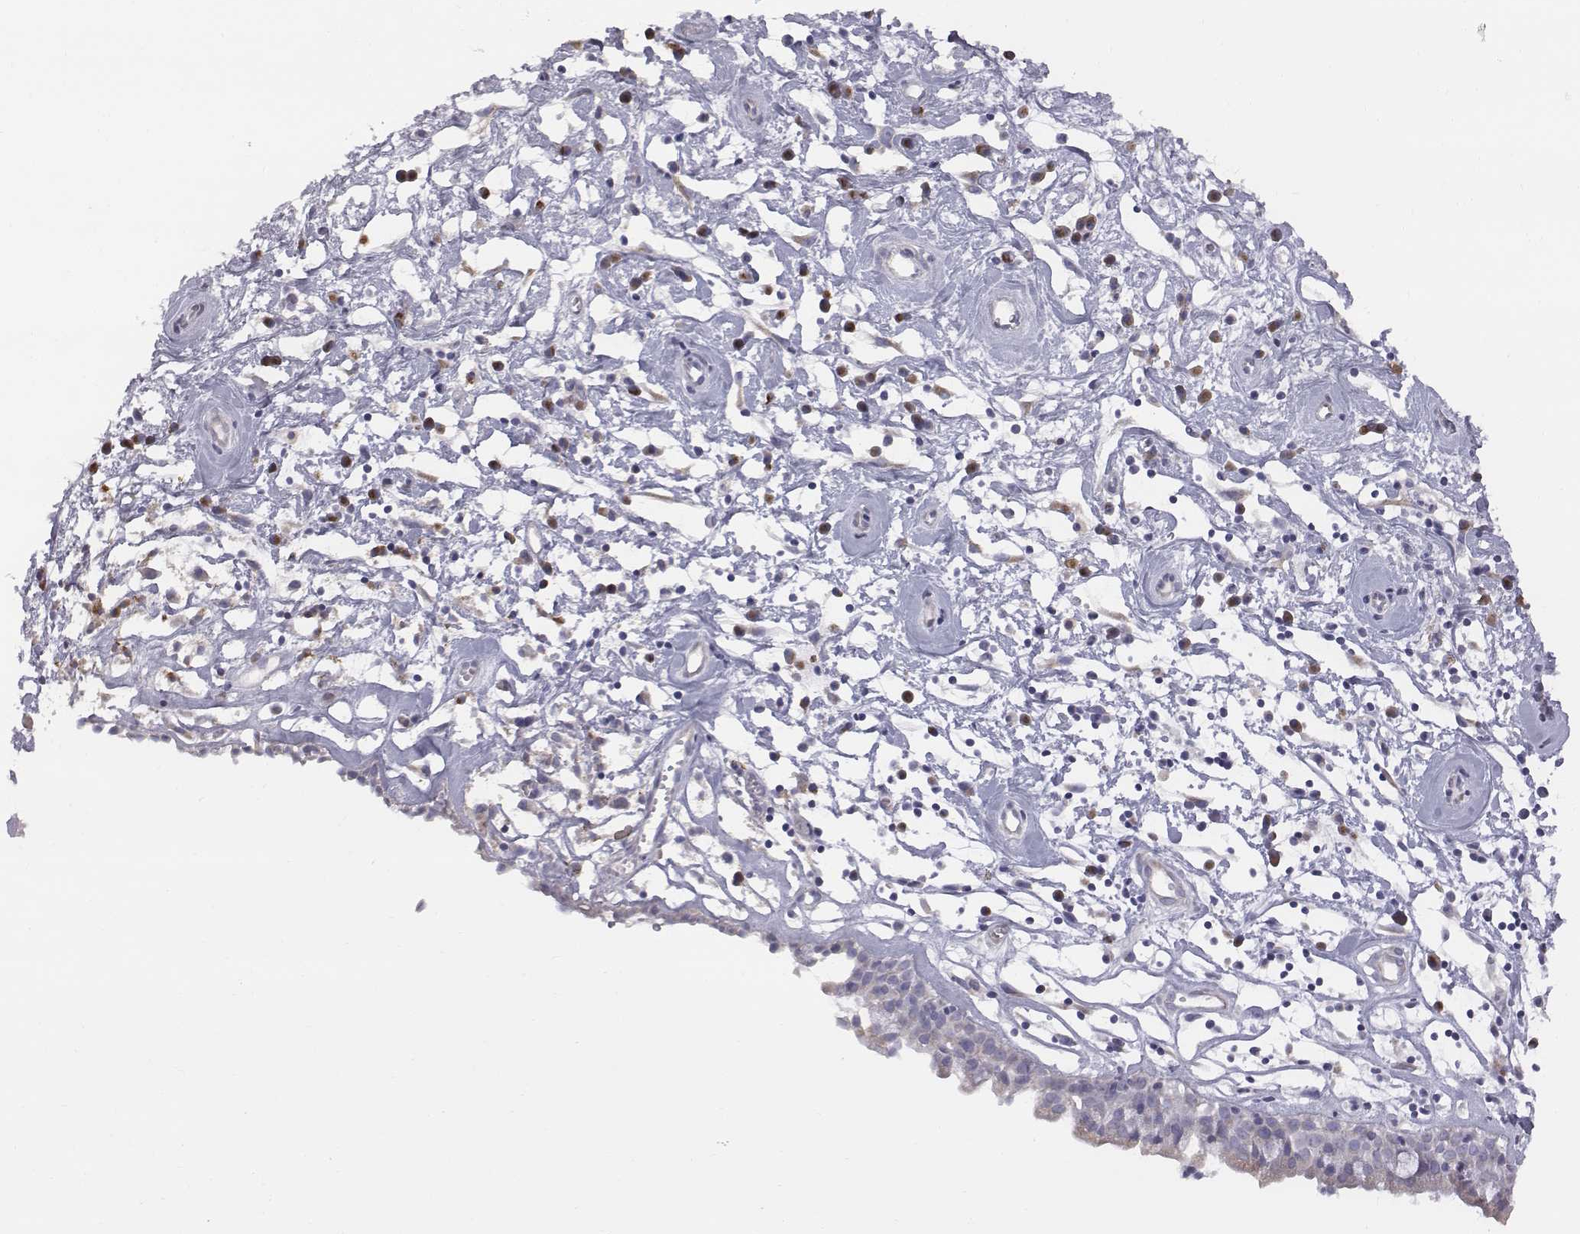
{"staining": {"intensity": "weak", "quantity": "<25%", "location": "cytoplasmic/membranous"}, "tissue": "nasopharynx", "cell_type": "Respiratory epithelial cells", "image_type": "normal", "snomed": [{"axis": "morphology", "description": "Normal tissue, NOS"}, {"axis": "topography", "description": "Nasopharynx"}], "caption": "This is an IHC photomicrograph of normal nasopharynx. There is no expression in respiratory epithelial cells.", "gene": "C6orf58", "patient": {"sex": "male", "age": 77}}